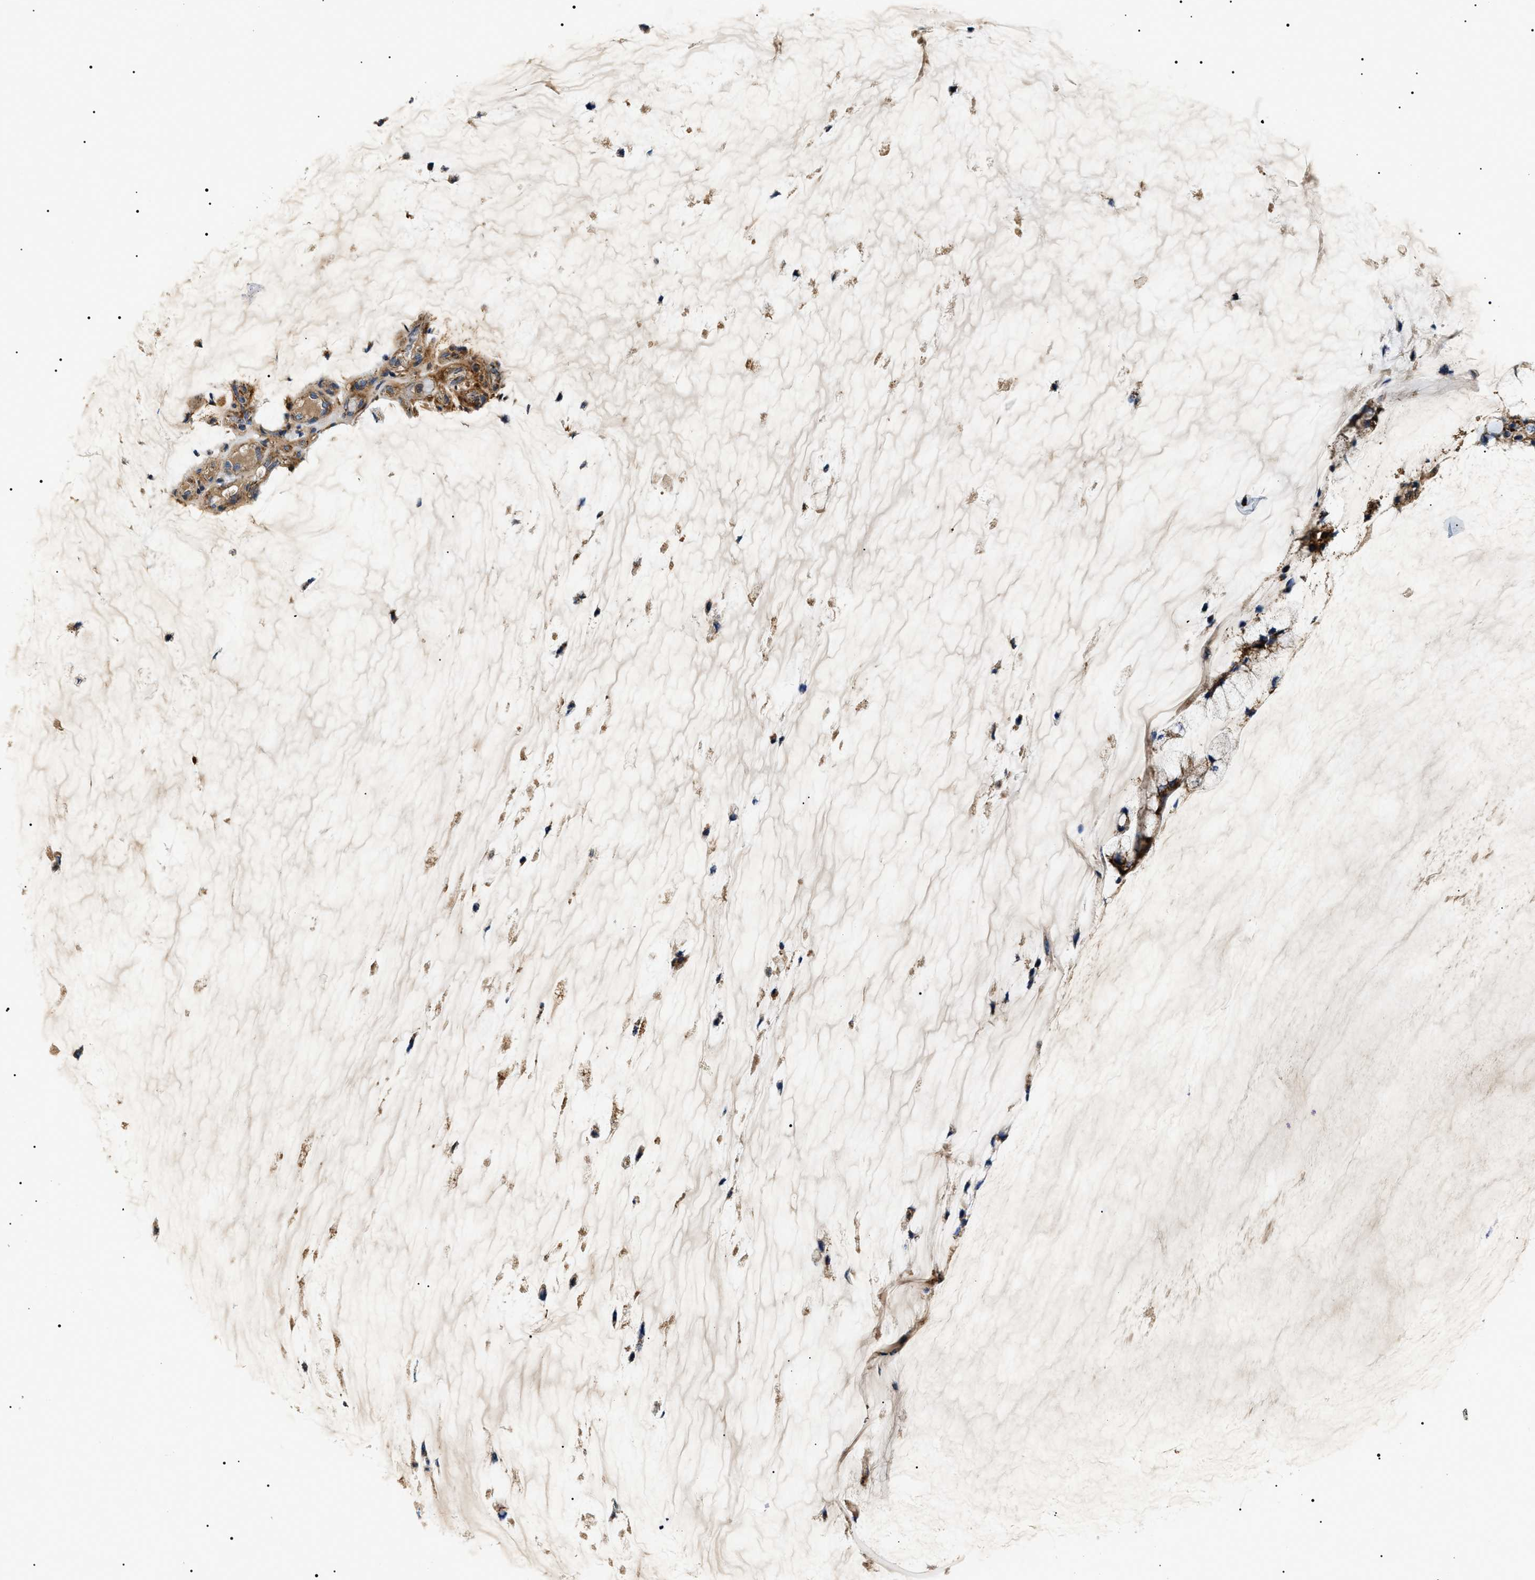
{"staining": {"intensity": "moderate", "quantity": ">75%", "location": "cytoplasmic/membranous"}, "tissue": "ovarian cancer", "cell_type": "Tumor cells", "image_type": "cancer", "snomed": [{"axis": "morphology", "description": "Cystadenocarcinoma, mucinous, NOS"}, {"axis": "topography", "description": "Ovary"}], "caption": "Ovarian cancer (mucinous cystadenocarcinoma) tissue displays moderate cytoplasmic/membranous positivity in approximately >75% of tumor cells, visualized by immunohistochemistry.", "gene": "OXSM", "patient": {"sex": "female", "age": 39}}